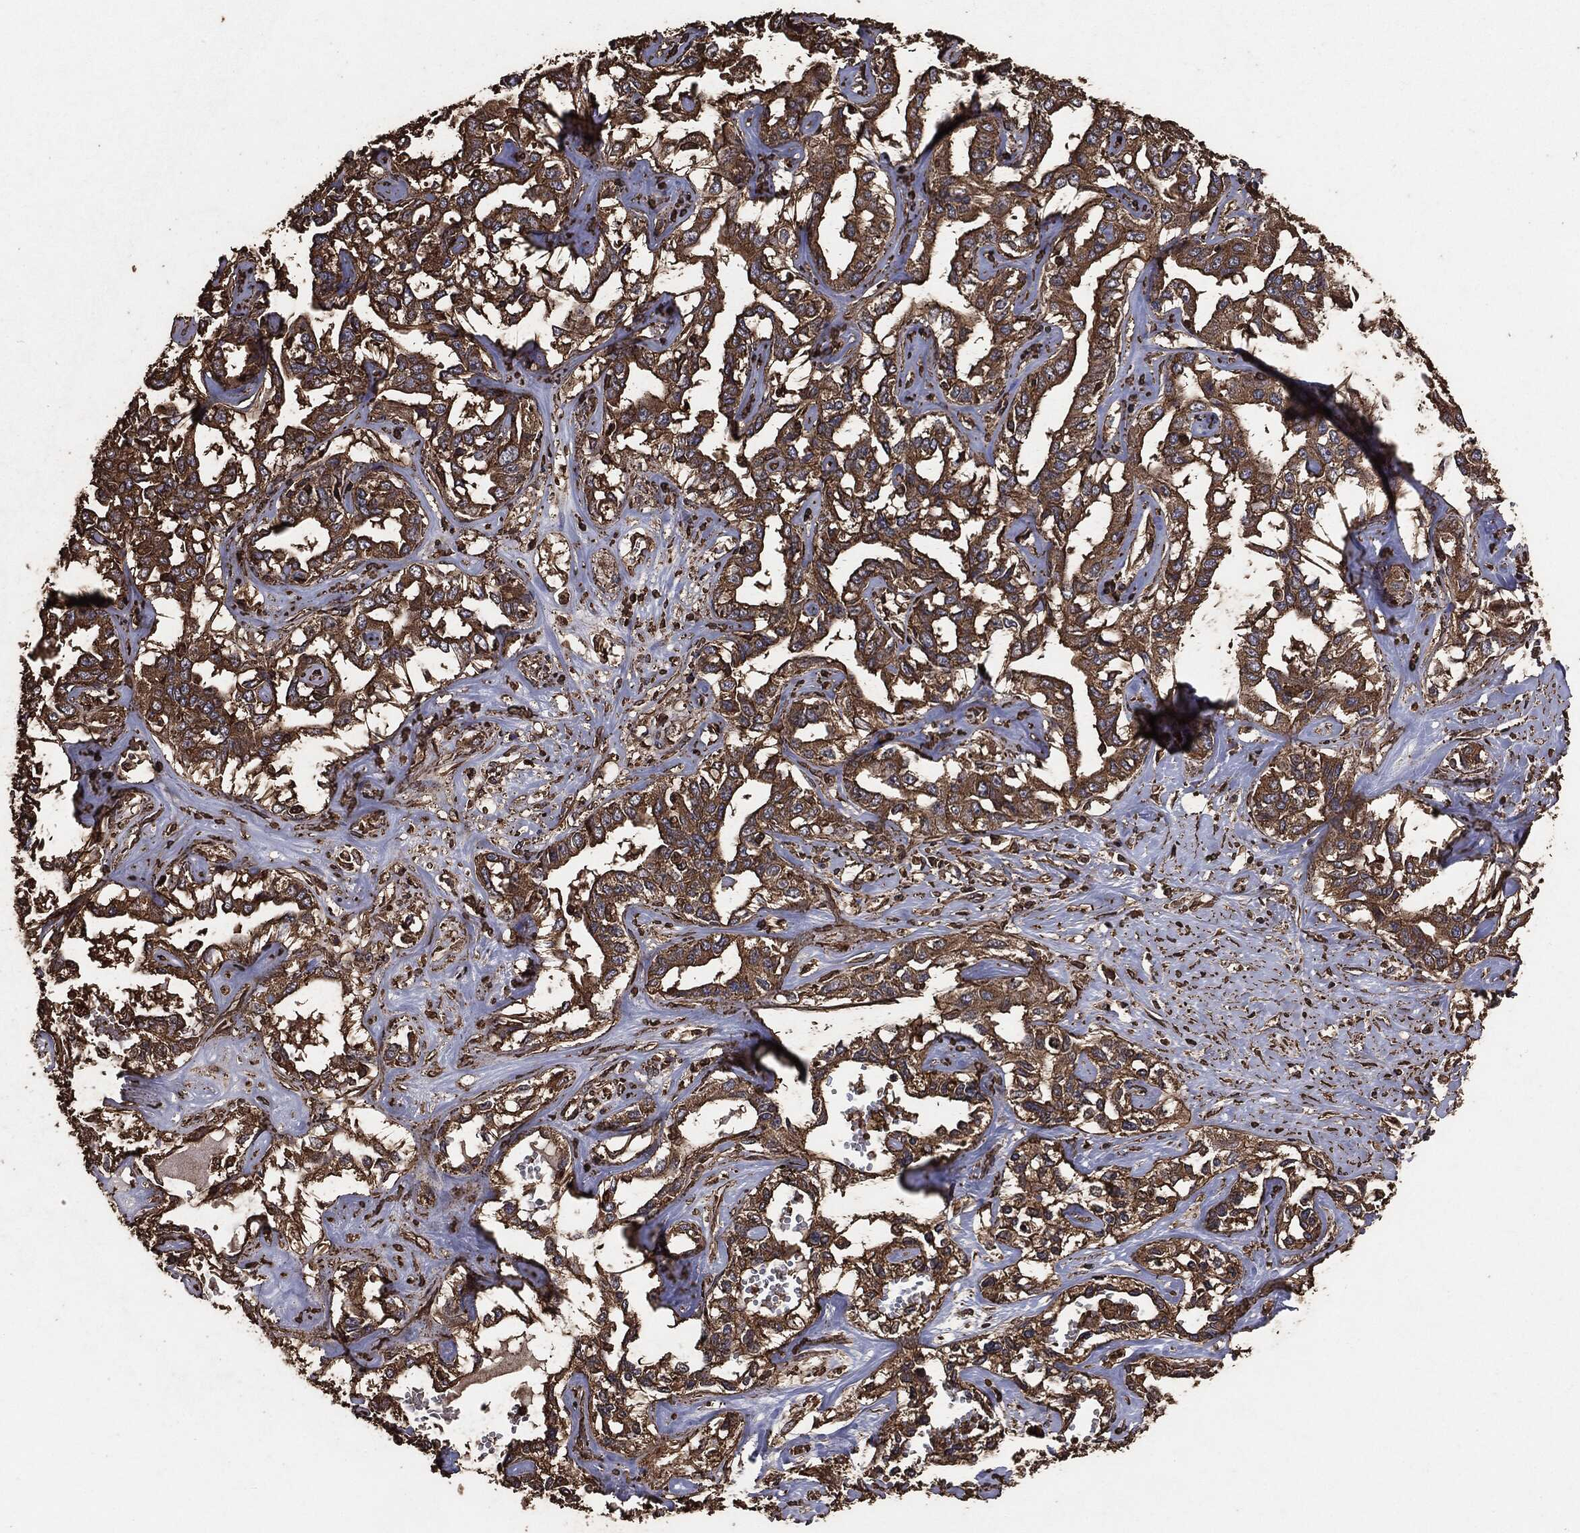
{"staining": {"intensity": "moderate", "quantity": ">75%", "location": "cytoplasmic/membranous"}, "tissue": "liver cancer", "cell_type": "Tumor cells", "image_type": "cancer", "snomed": [{"axis": "morphology", "description": "Cholangiocarcinoma"}, {"axis": "topography", "description": "Liver"}], "caption": "A micrograph showing moderate cytoplasmic/membranous expression in about >75% of tumor cells in cholangiocarcinoma (liver), as visualized by brown immunohistochemical staining.", "gene": "MTOR", "patient": {"sex": "male", "age": 59}}